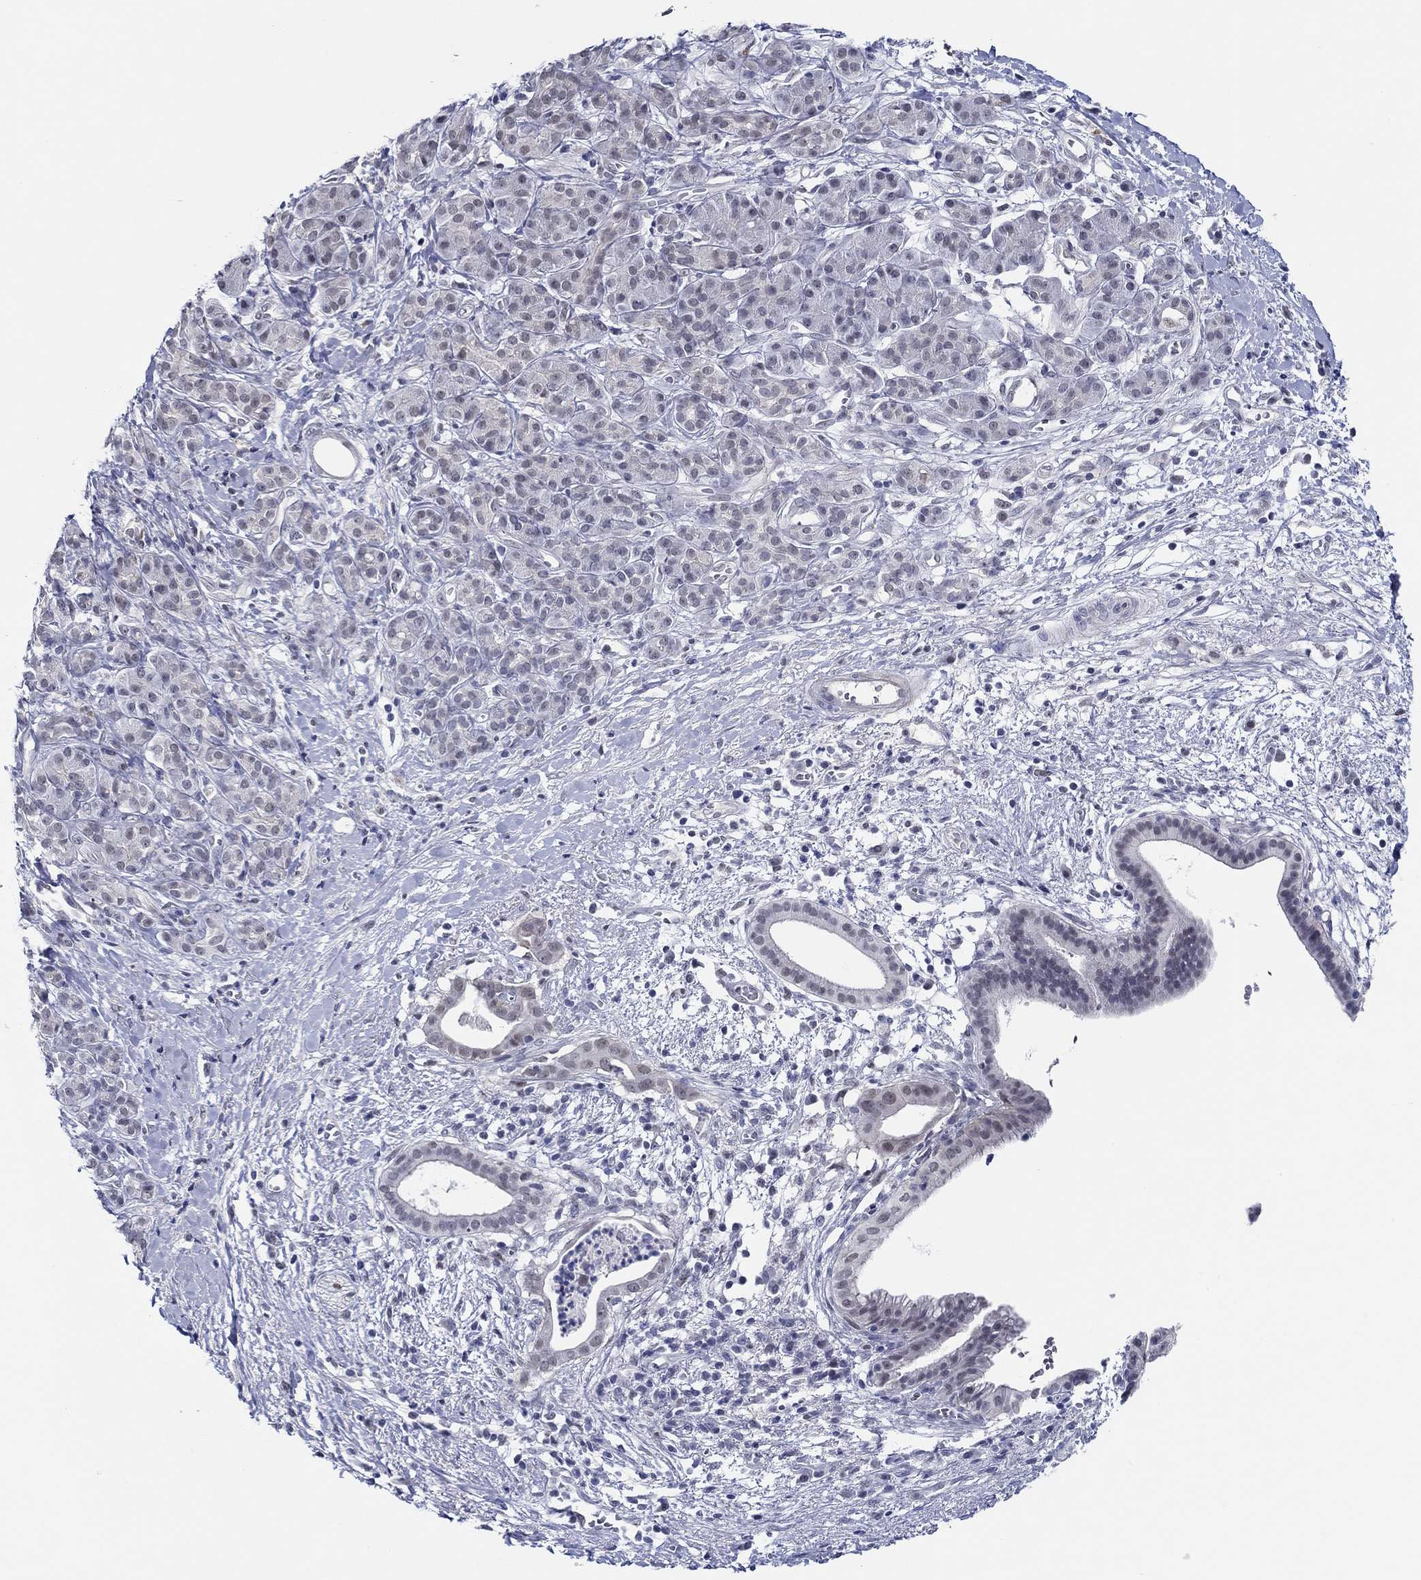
{"staining": {"intensity": "negative", "quantity": "none", "location": "none"}, "tissue": "pancreatic cancer", "cell_type": "Tumor cells", "image_type": "cancer", "snomed": [{"axis": "morphology", "description": "Adenocarcinoma, NOS"}, {"axis": "topography", "description": "Pancreas"}], "caption": "Pancreatic cancer (adenocarcinoma) stained for a protein using immunohistochemistry (IHC) displays no expression tumor cells.", "gene": "SLC34A1", "patient": {"sex": "male", "age": 61}}